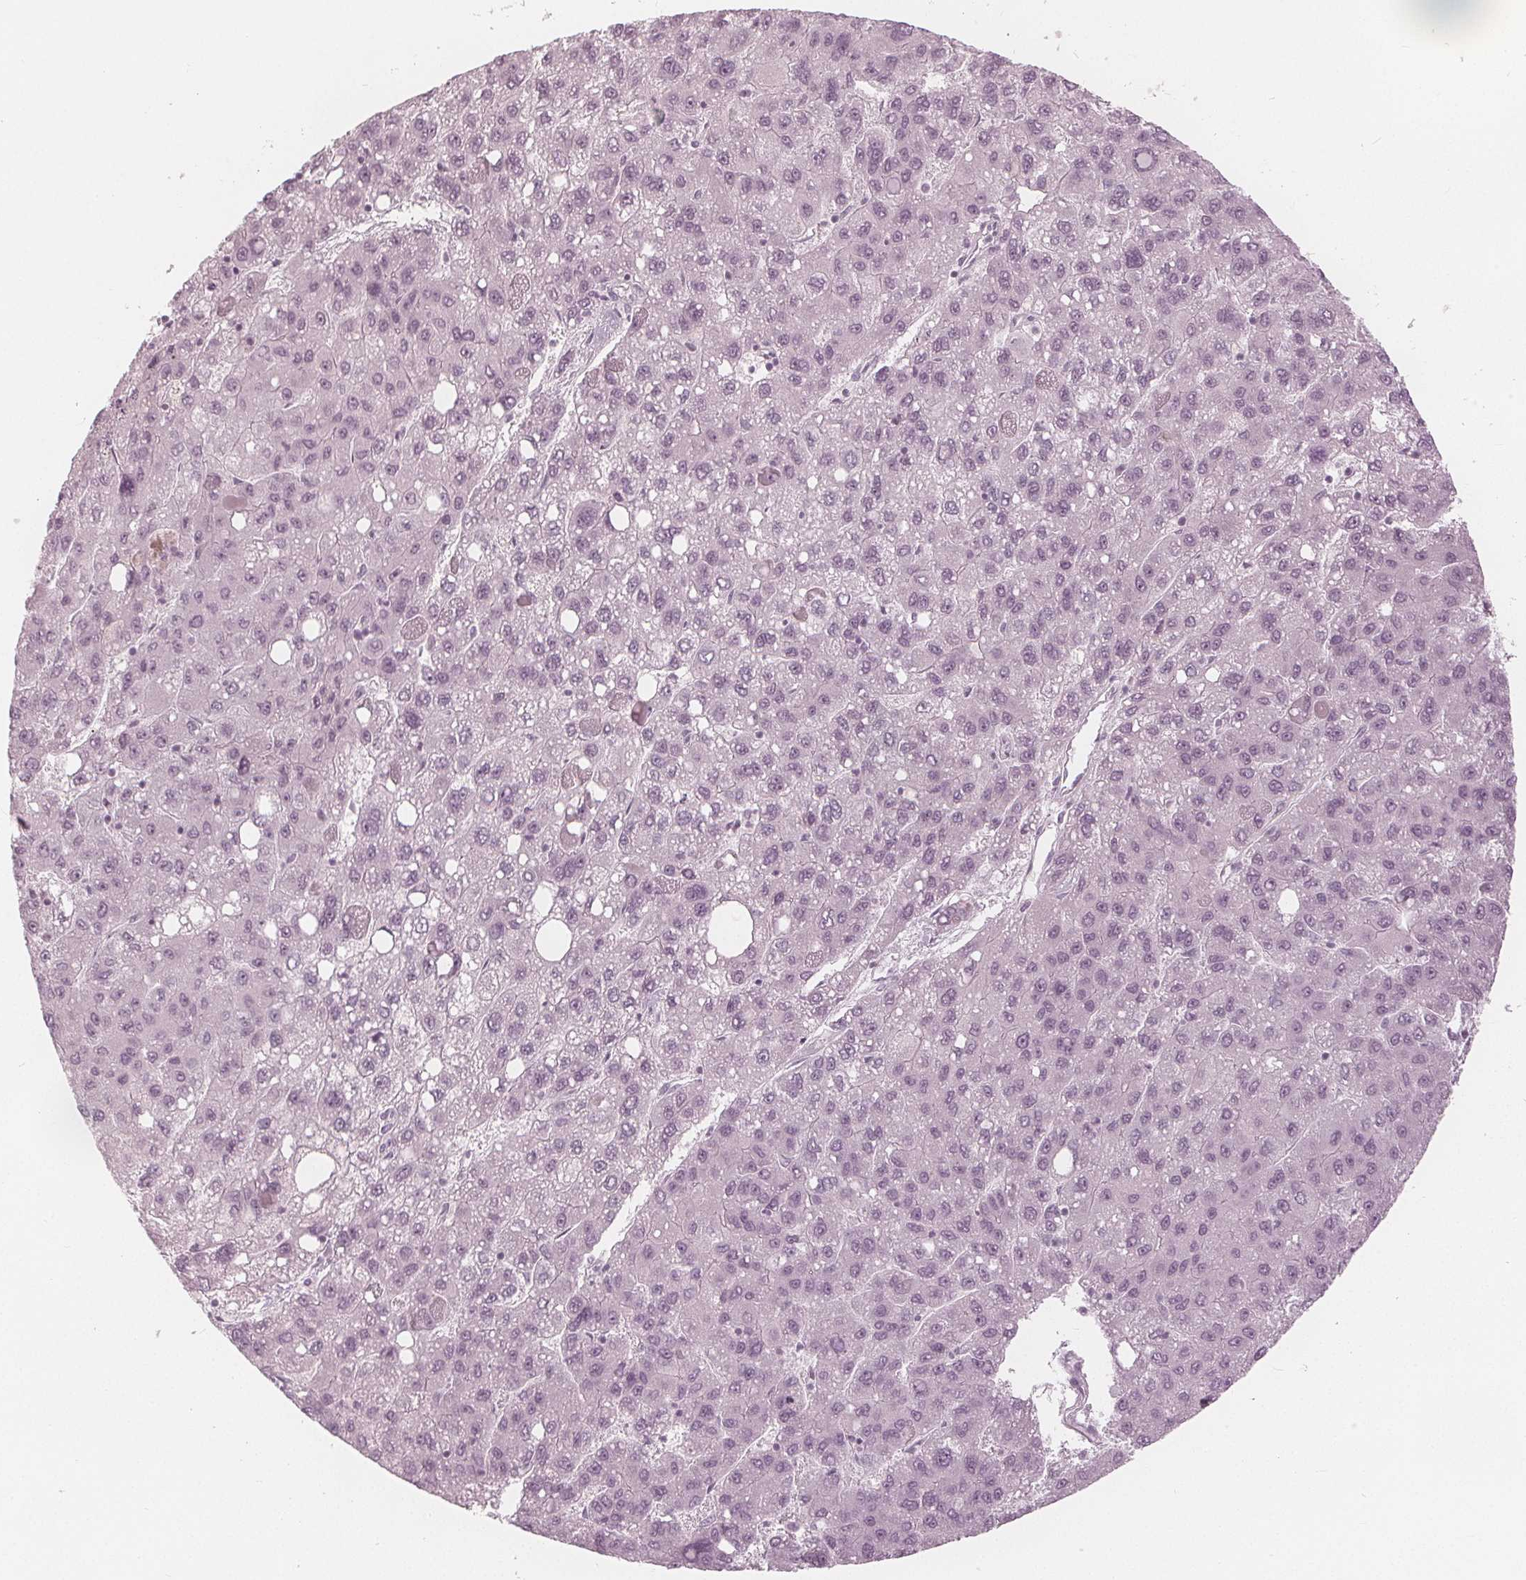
{"staining": {"intensity": "negative", "quantity": "none", "location": "none"}, "tissue": "liver cancer", "cell_type": "Tumor cells", "image_type": "cancer", "snomed": [{"axis": "morphology", "description": "Carcinoma, Hepatocellular, NOS"}, {"axis": "topography", "description": "Liver"}], "caption": "Immunohistochemistry histopathology image of neoplastic tissue: liver cancer stained with DAB reveals no significant protein positivity in tumor cells. Nuclei are stained in blue.", "gene": "PAEP", "patient": {"sex": "female", "age": 82}}